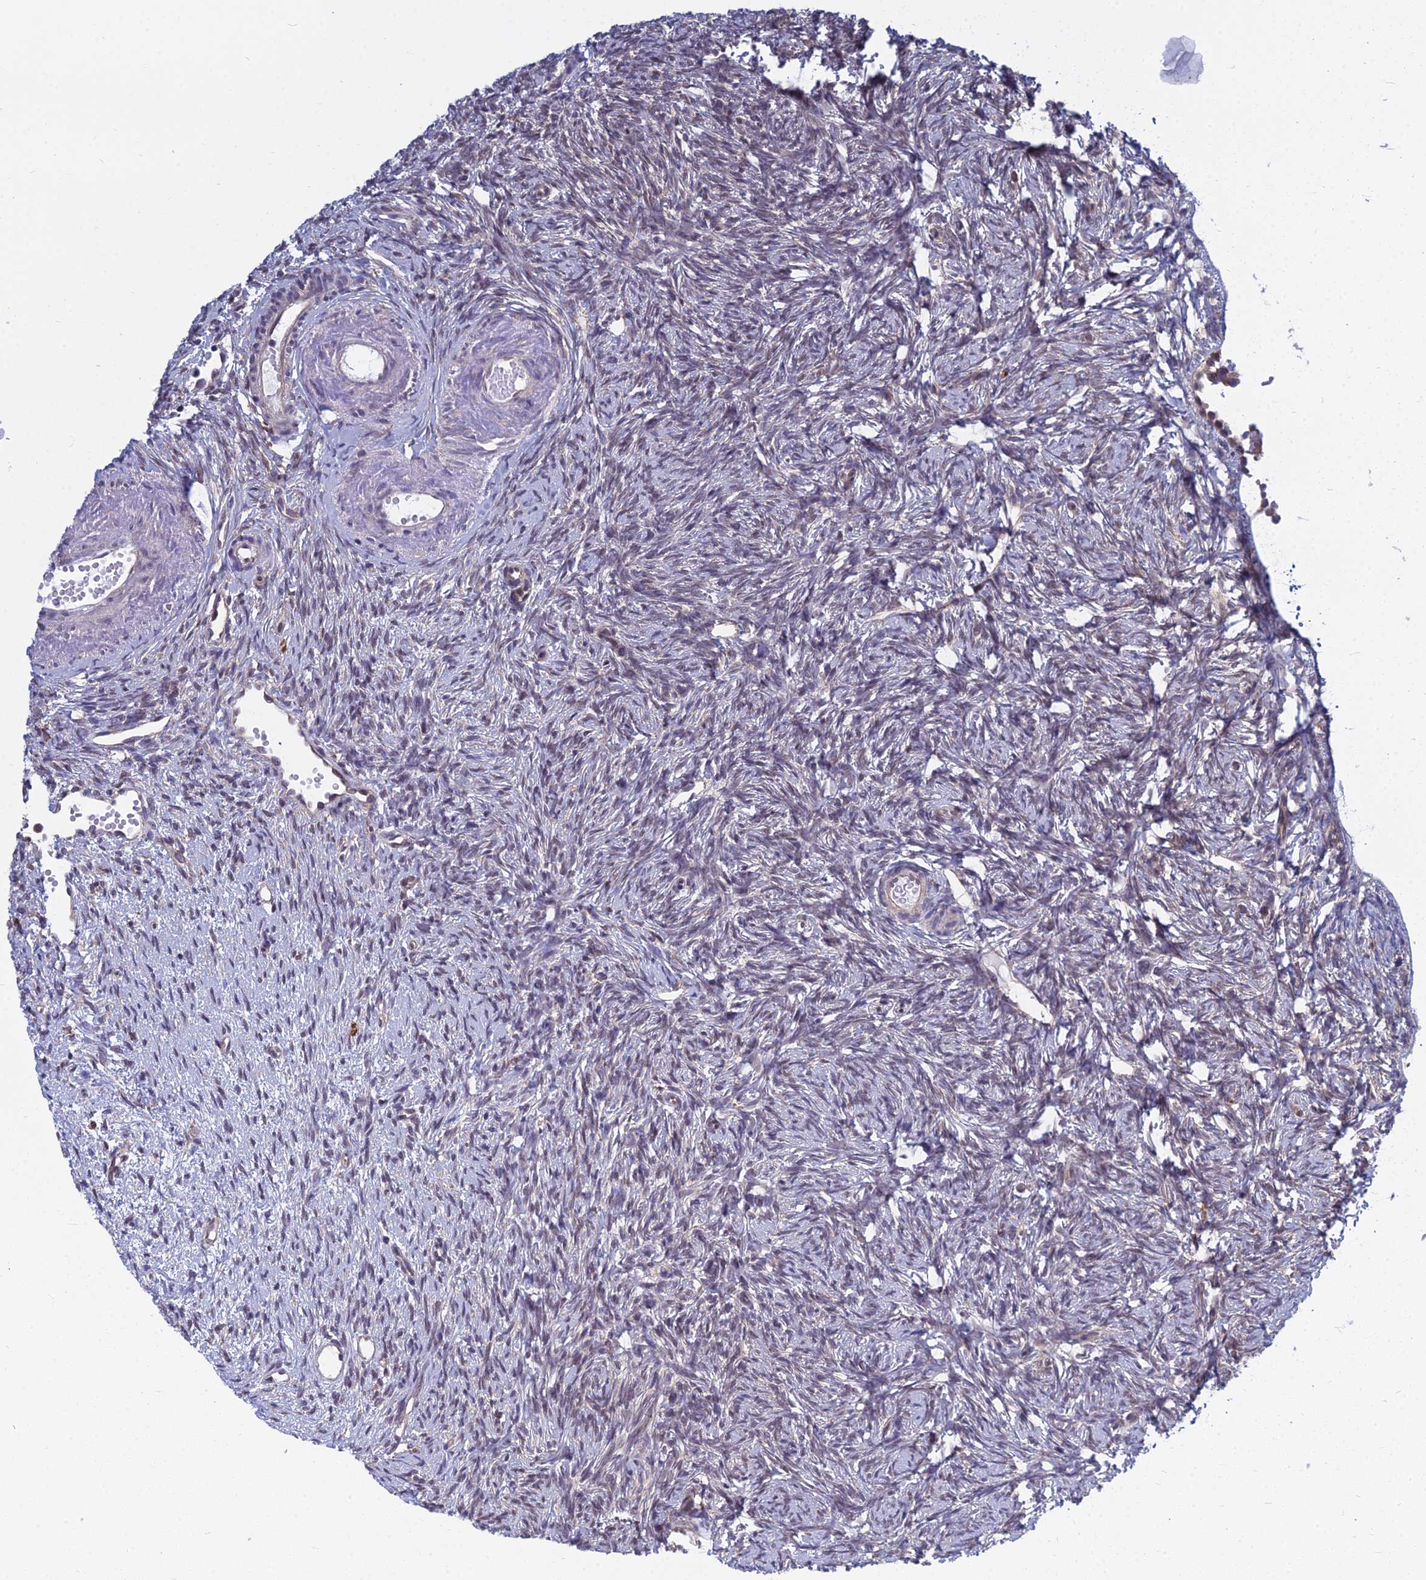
{"staining": {"intensity": "weak", "quantity": "25%-75%", "location": "cytoplasmic/membranous"}, "tissue": "ovary", "cell_type": "Follicle cells", "image_type": "normal", "snomed": [{"axis": "morphology", "description": "Normal tissue, NOS"}, {"axis": "topography", "description": "Ovary"}], "caption": "Protein staining of unremarkable ovary demonstrates weak cytoplasmic/membranous expression in approximately 25%-75% of follicle cells. Using DAB (3,3'-diaminobenzidine) (brown) and hematoxylin (blue) stains, captured at high magnification using brightfield microscopy.", "gene": "KIAA1143", "patient": {"sex": "female", "age": 51}}